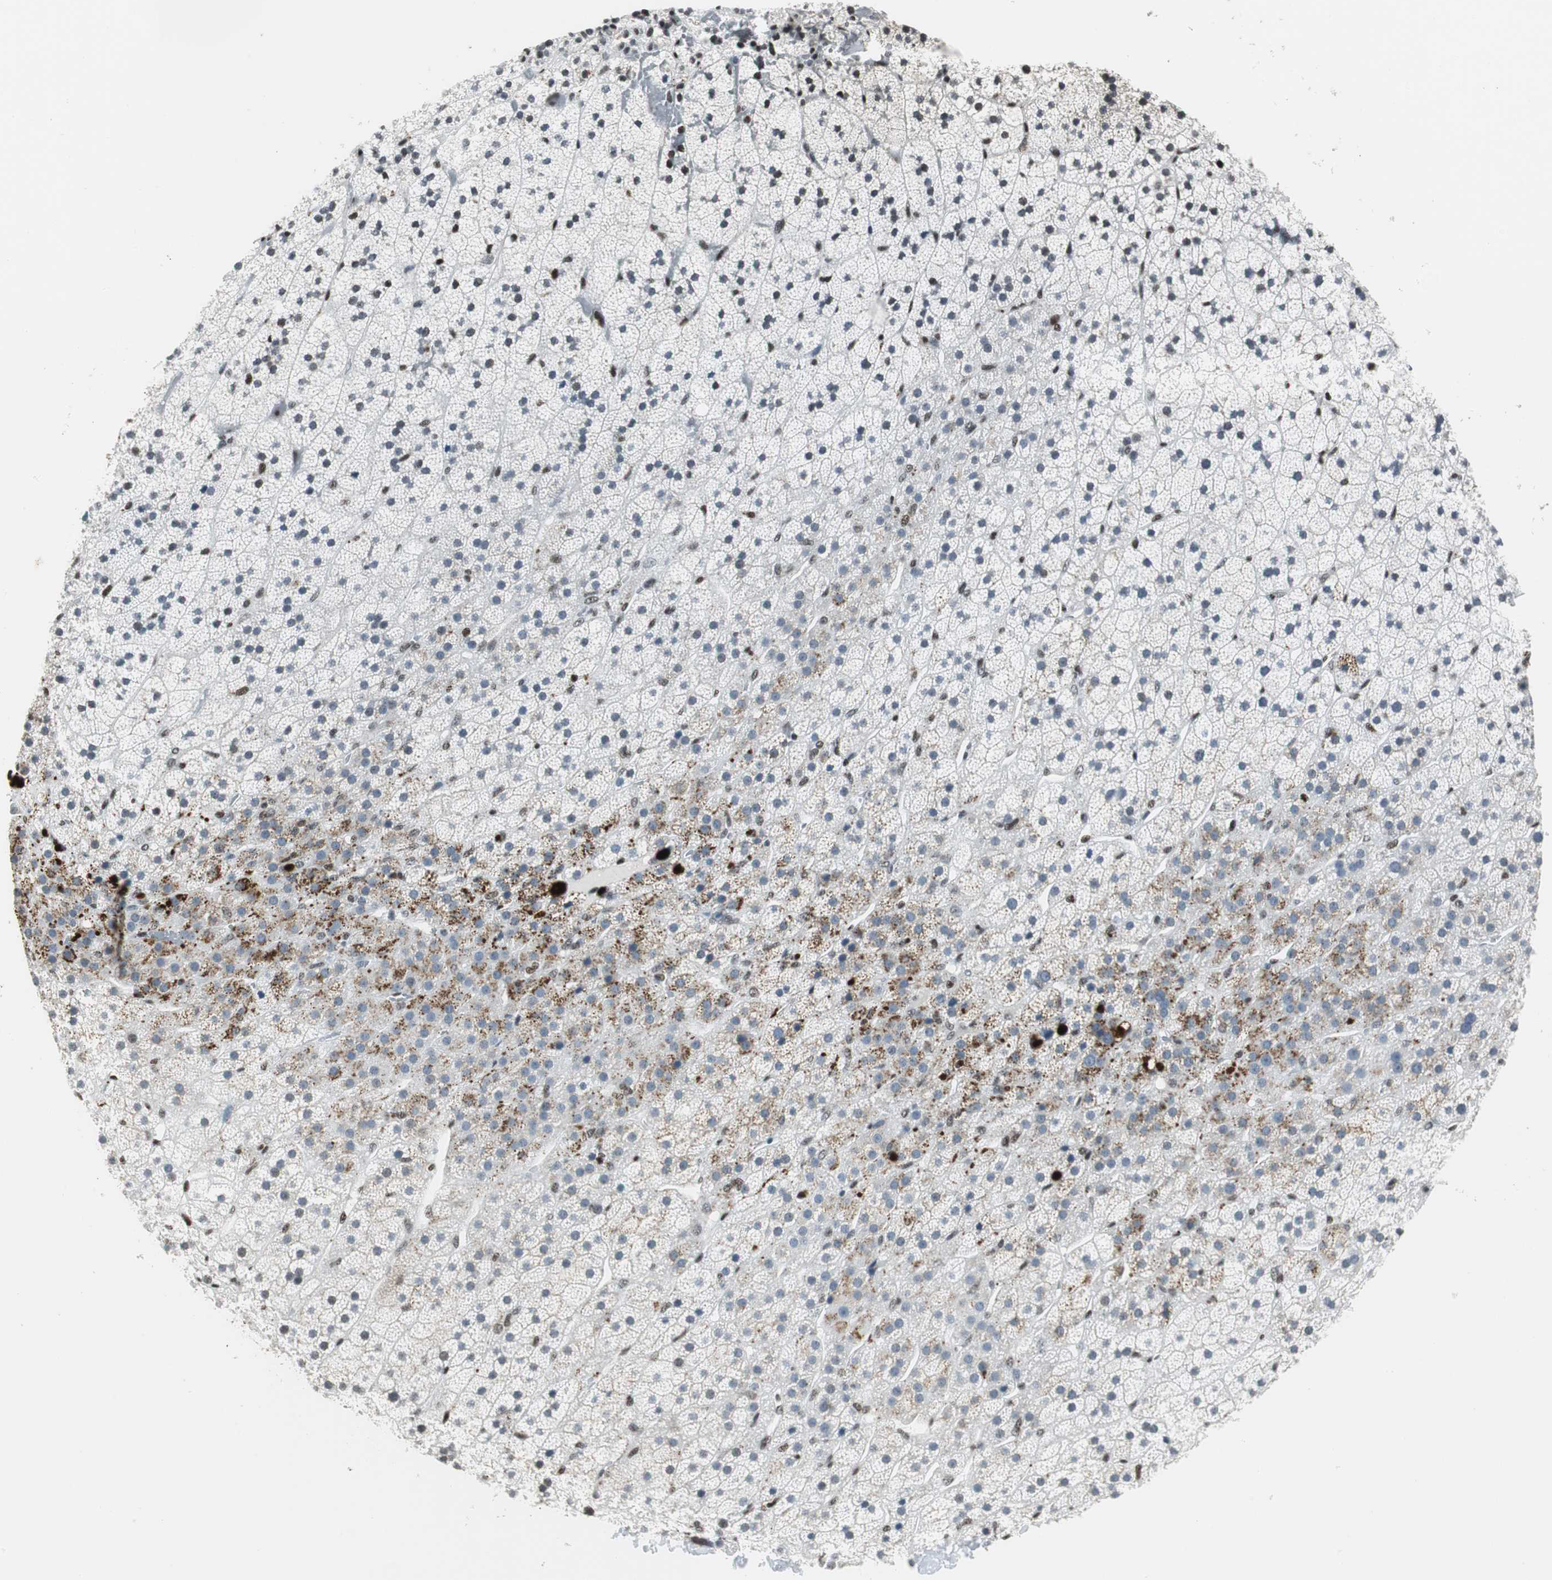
{"staining": {"intensity": "moderate", "quantity": "25%-75%", "location": "cytoplasmic/membranous,nuclear"}, "tissue": "adrenal gland", "cell_type": "Glandular cells", "image_type": "normal", "snomed": [{"axis": "morphology", "description": "Normal tissue, NOS"}, {"axis": "topography", "description": "Adrenal gland"}], "caption": "Unremarkable adrenal gland exhibits moderate cytoplasmic/membranous,nuclear staining in about 25%-75% of glandular cells.", "gene": "RBBP4", "patient": {"sex": "male", "age": 35}}